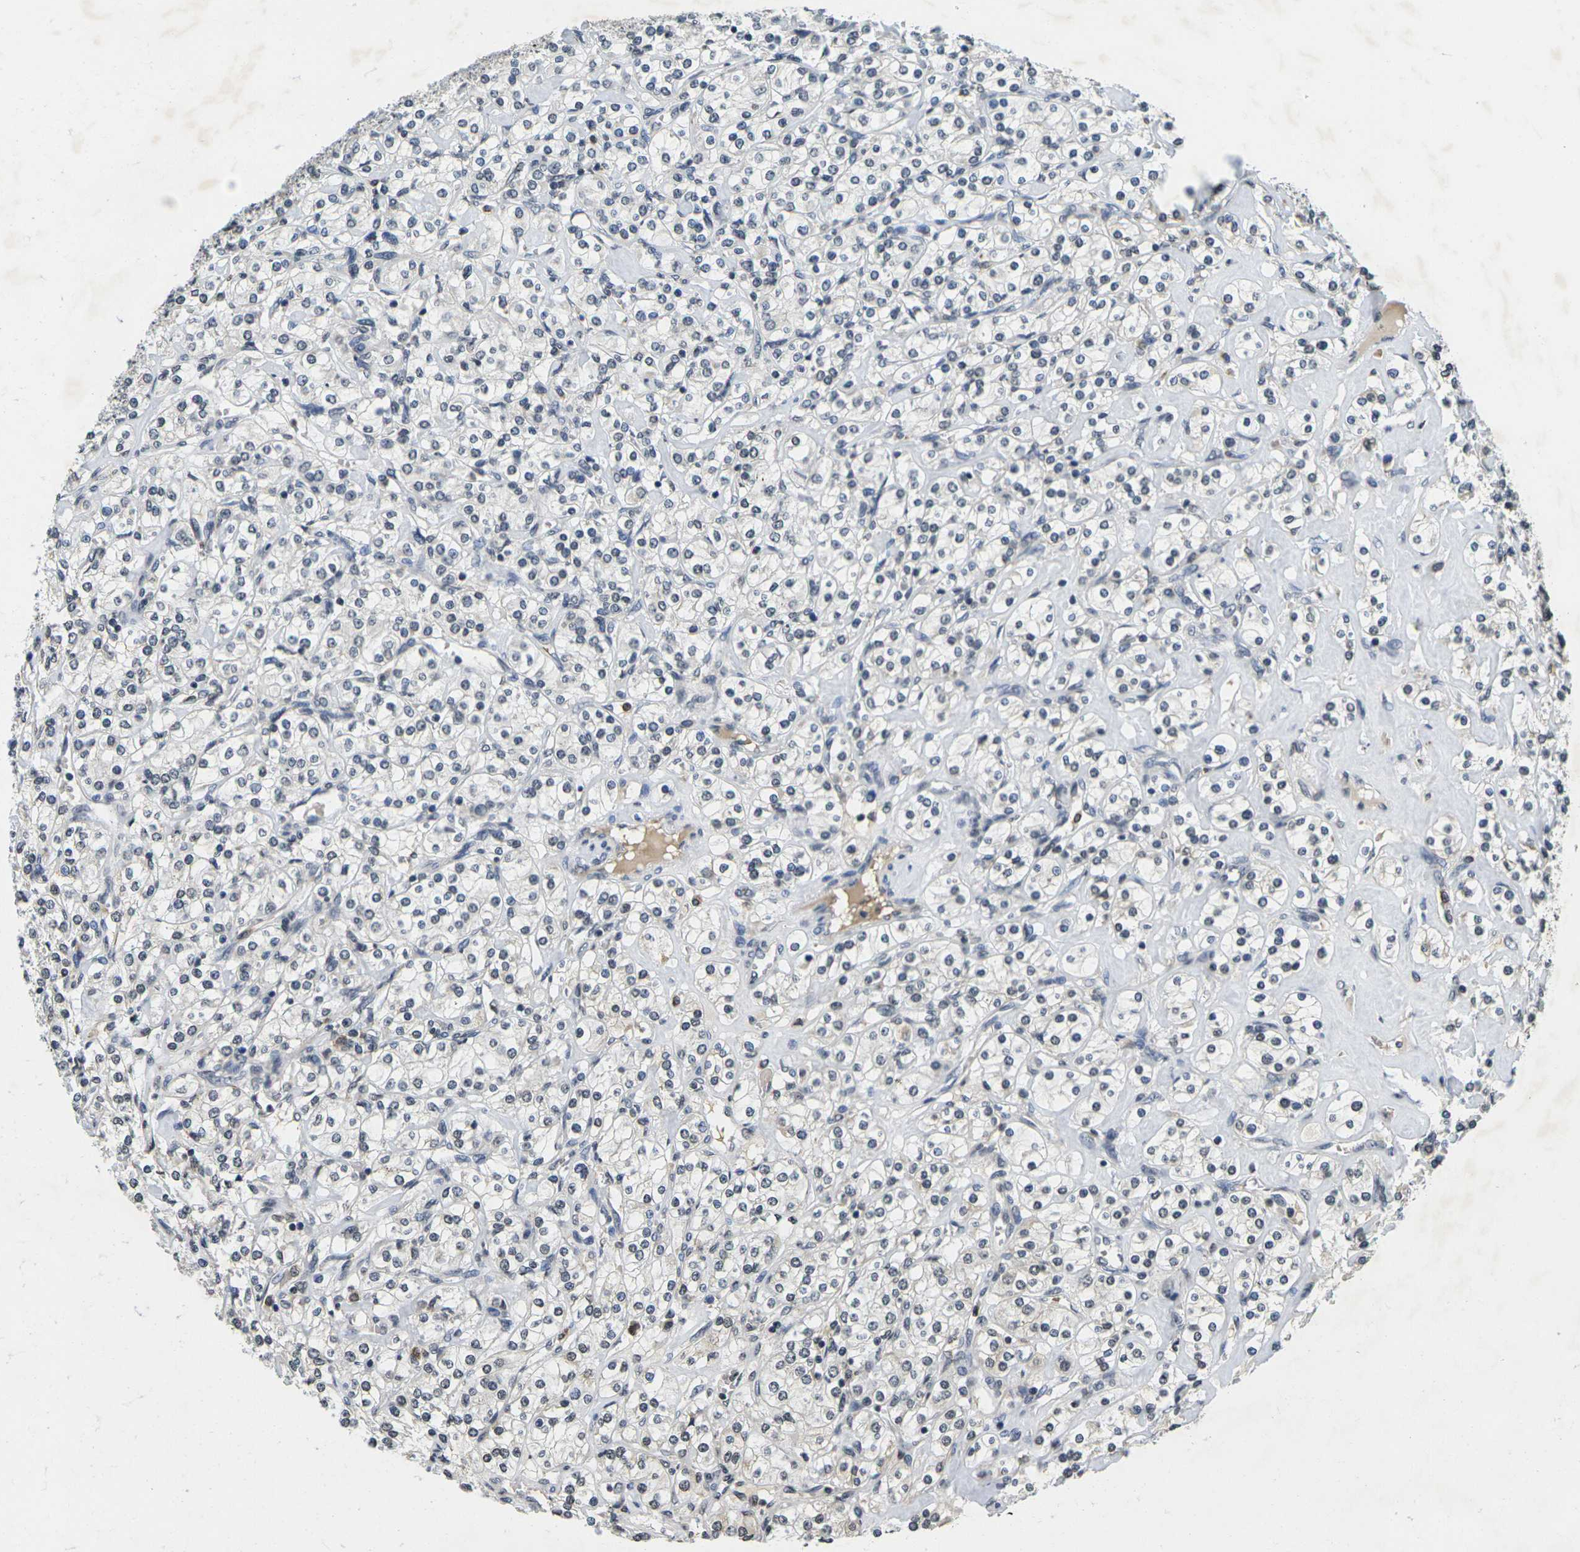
{"staining": {"intensity": "negative", "quantity": "none", "location": "none"}, "tissue": "renal cancer", "cell_type": "Tumor cells", "image_type": "cancer", "snomed": [{"axis": "morphology", "description": "Adenocarcinoma, NOS"}, {"axis": "topography", "description": "Kidney"}], "caption": "The immunohistochemistry micrograph has no significant positivity in tumor cells of renal cancer tissue.", "gene": "C1QC", "patient": {"sex": "male", "age": 77}}